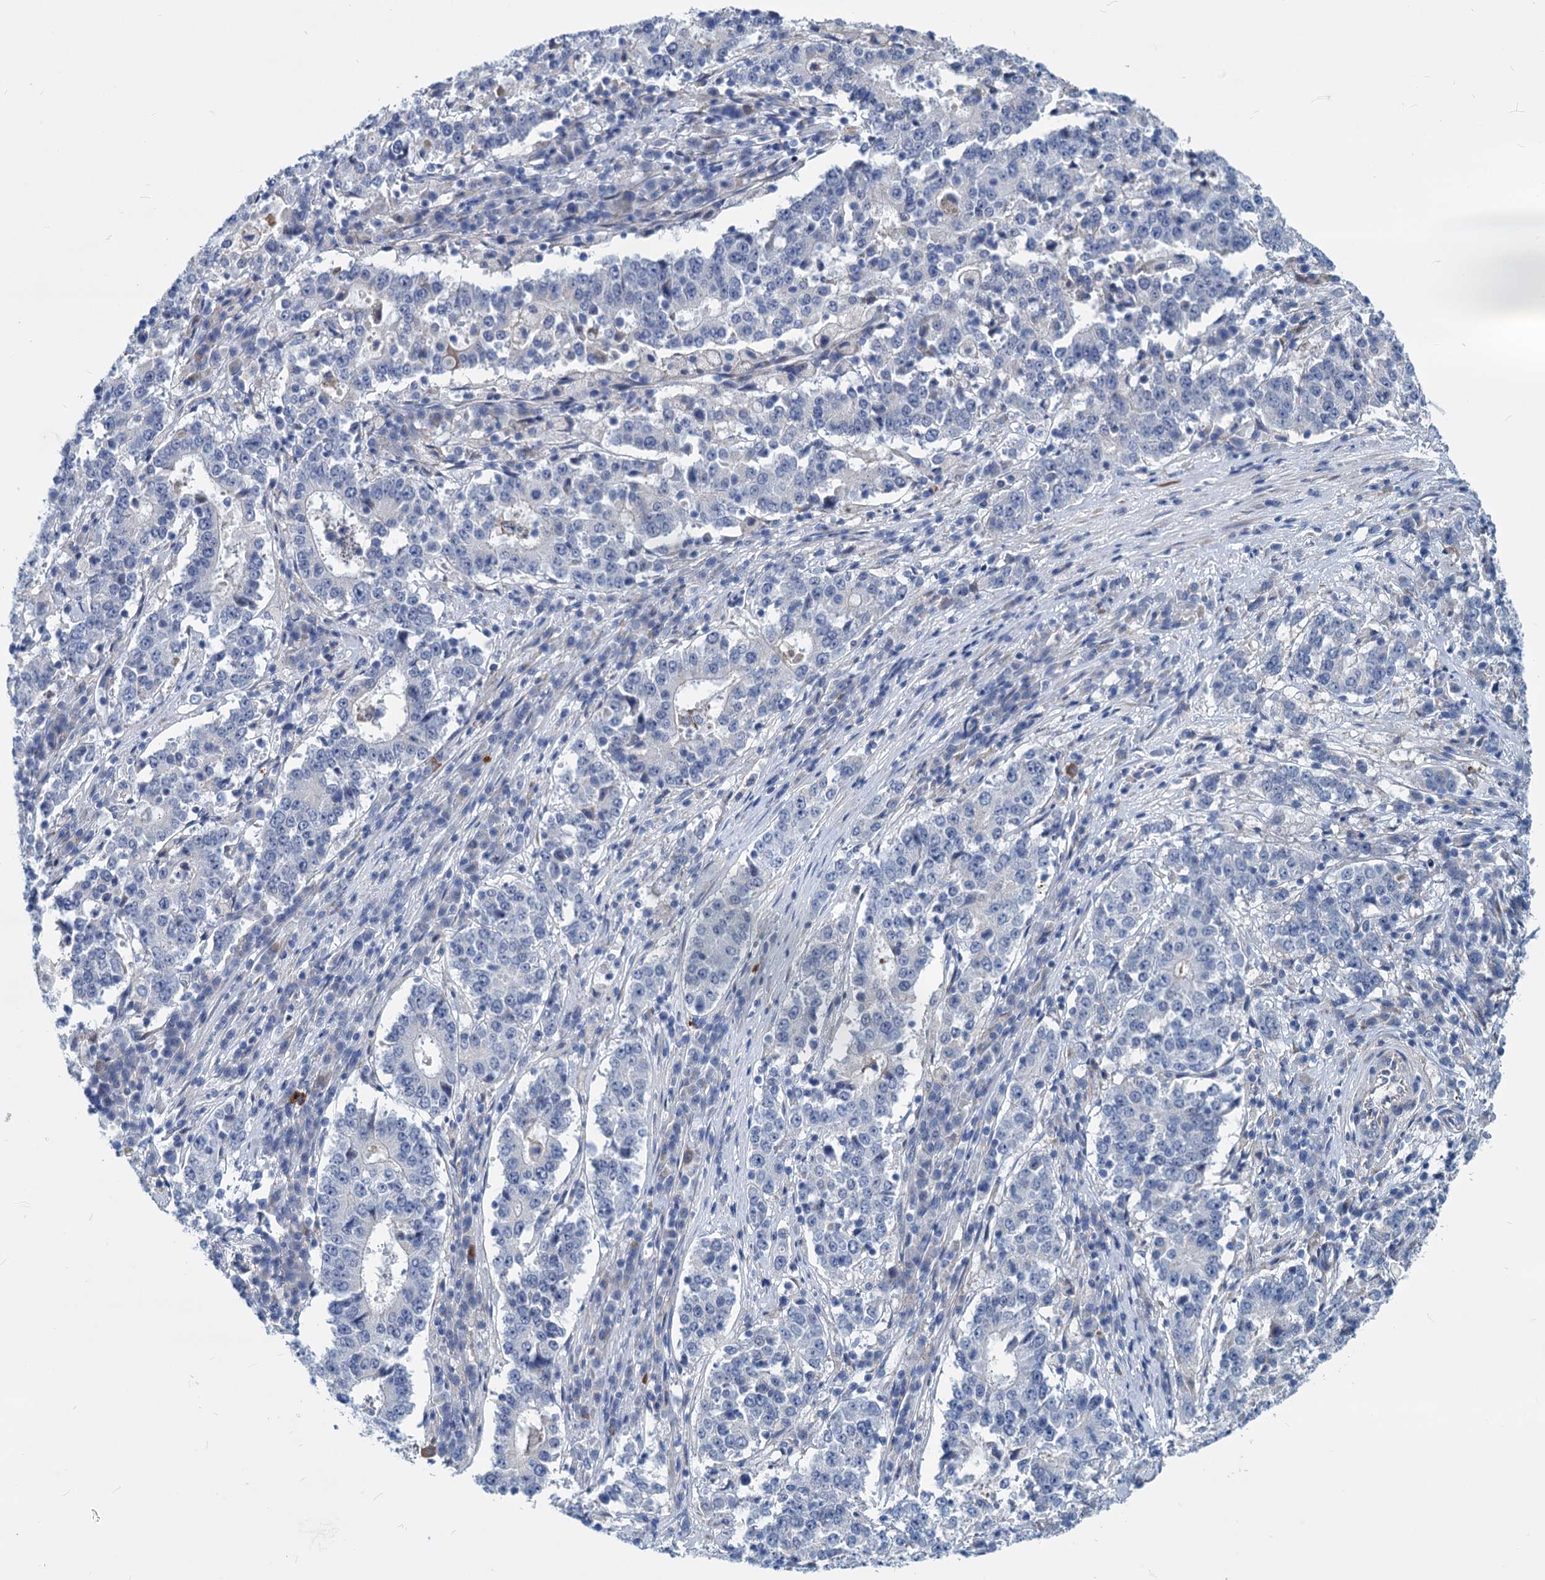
{"staining": {"intensity": "negative", "quantity": "none", "location": "none"}, "tissue": "stomach cancer", "cell_type": "Tumor cells", "image_type": "cancer", "snomed": [{"axis": "morphology", "description": "Adenocarcinoma, NOS"}, {"axis": "topography", "description": "Stomach"}], "caption": "This is an immunohistochemistry (IHC) micrograph of human adenocarcinoma (stomach). There is no positivity in tumor cells.", "gene": "GSTM3", "patient": {"sex": "male", "age": 59}}